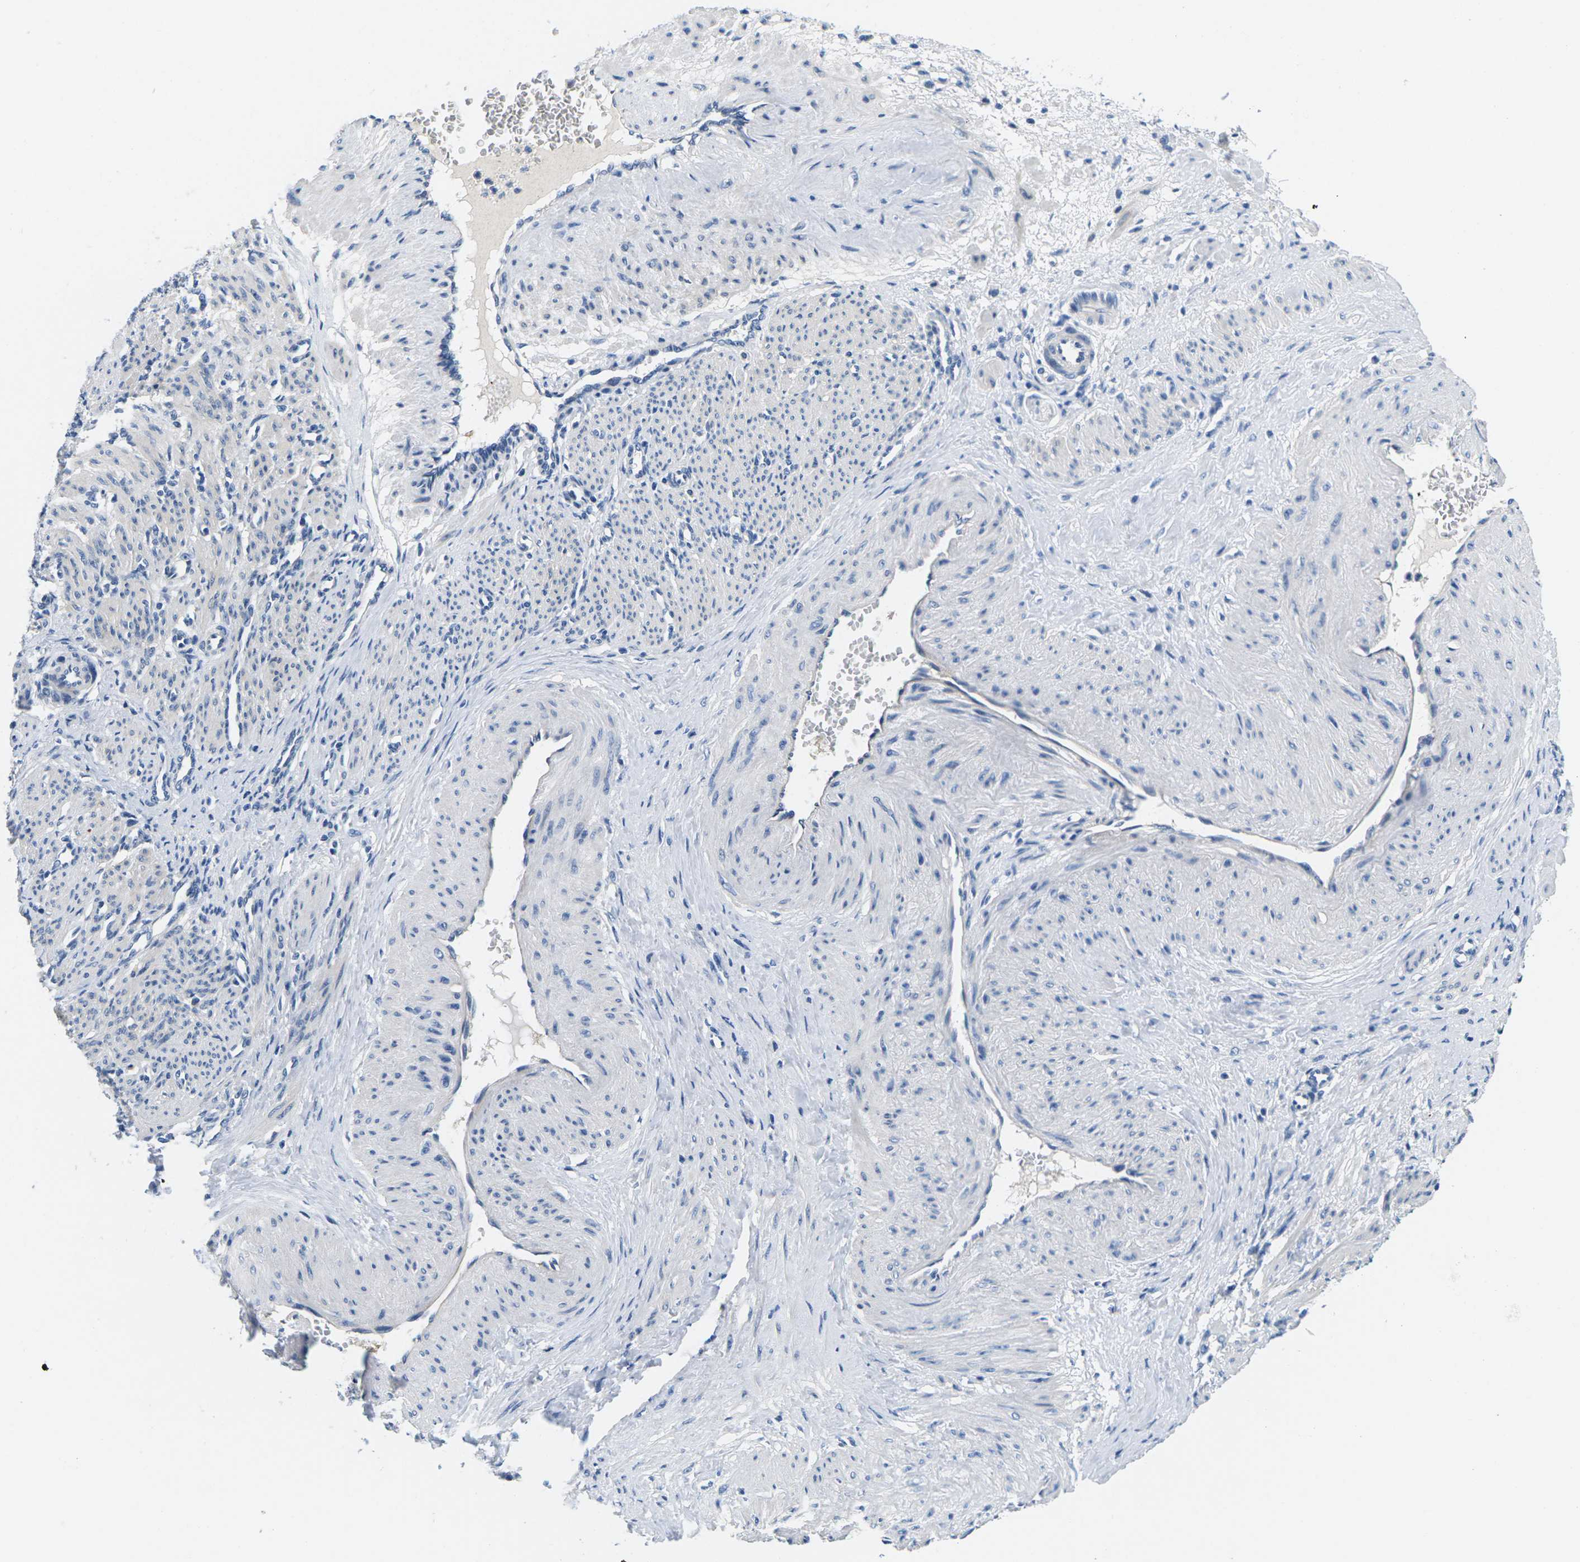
{"staining": {"intensity": "negative", "quantity": "none", "location": "none"}, "tissue": "smooth muscle", "cell_type": "Smooth muscle cells", "image_type": "normal", "snomed": [{"axis": "morphology", "description": "Normal tissue, NOS"}, {"axis": "topography", "description": "Endometrium"}], "caption": "Smooth muscle stained for a protein using IHC demonstrates no positivity smooth muscle cells.", "gene": "TSPAN2", "patient": {"sex": "female", "age": 33}}